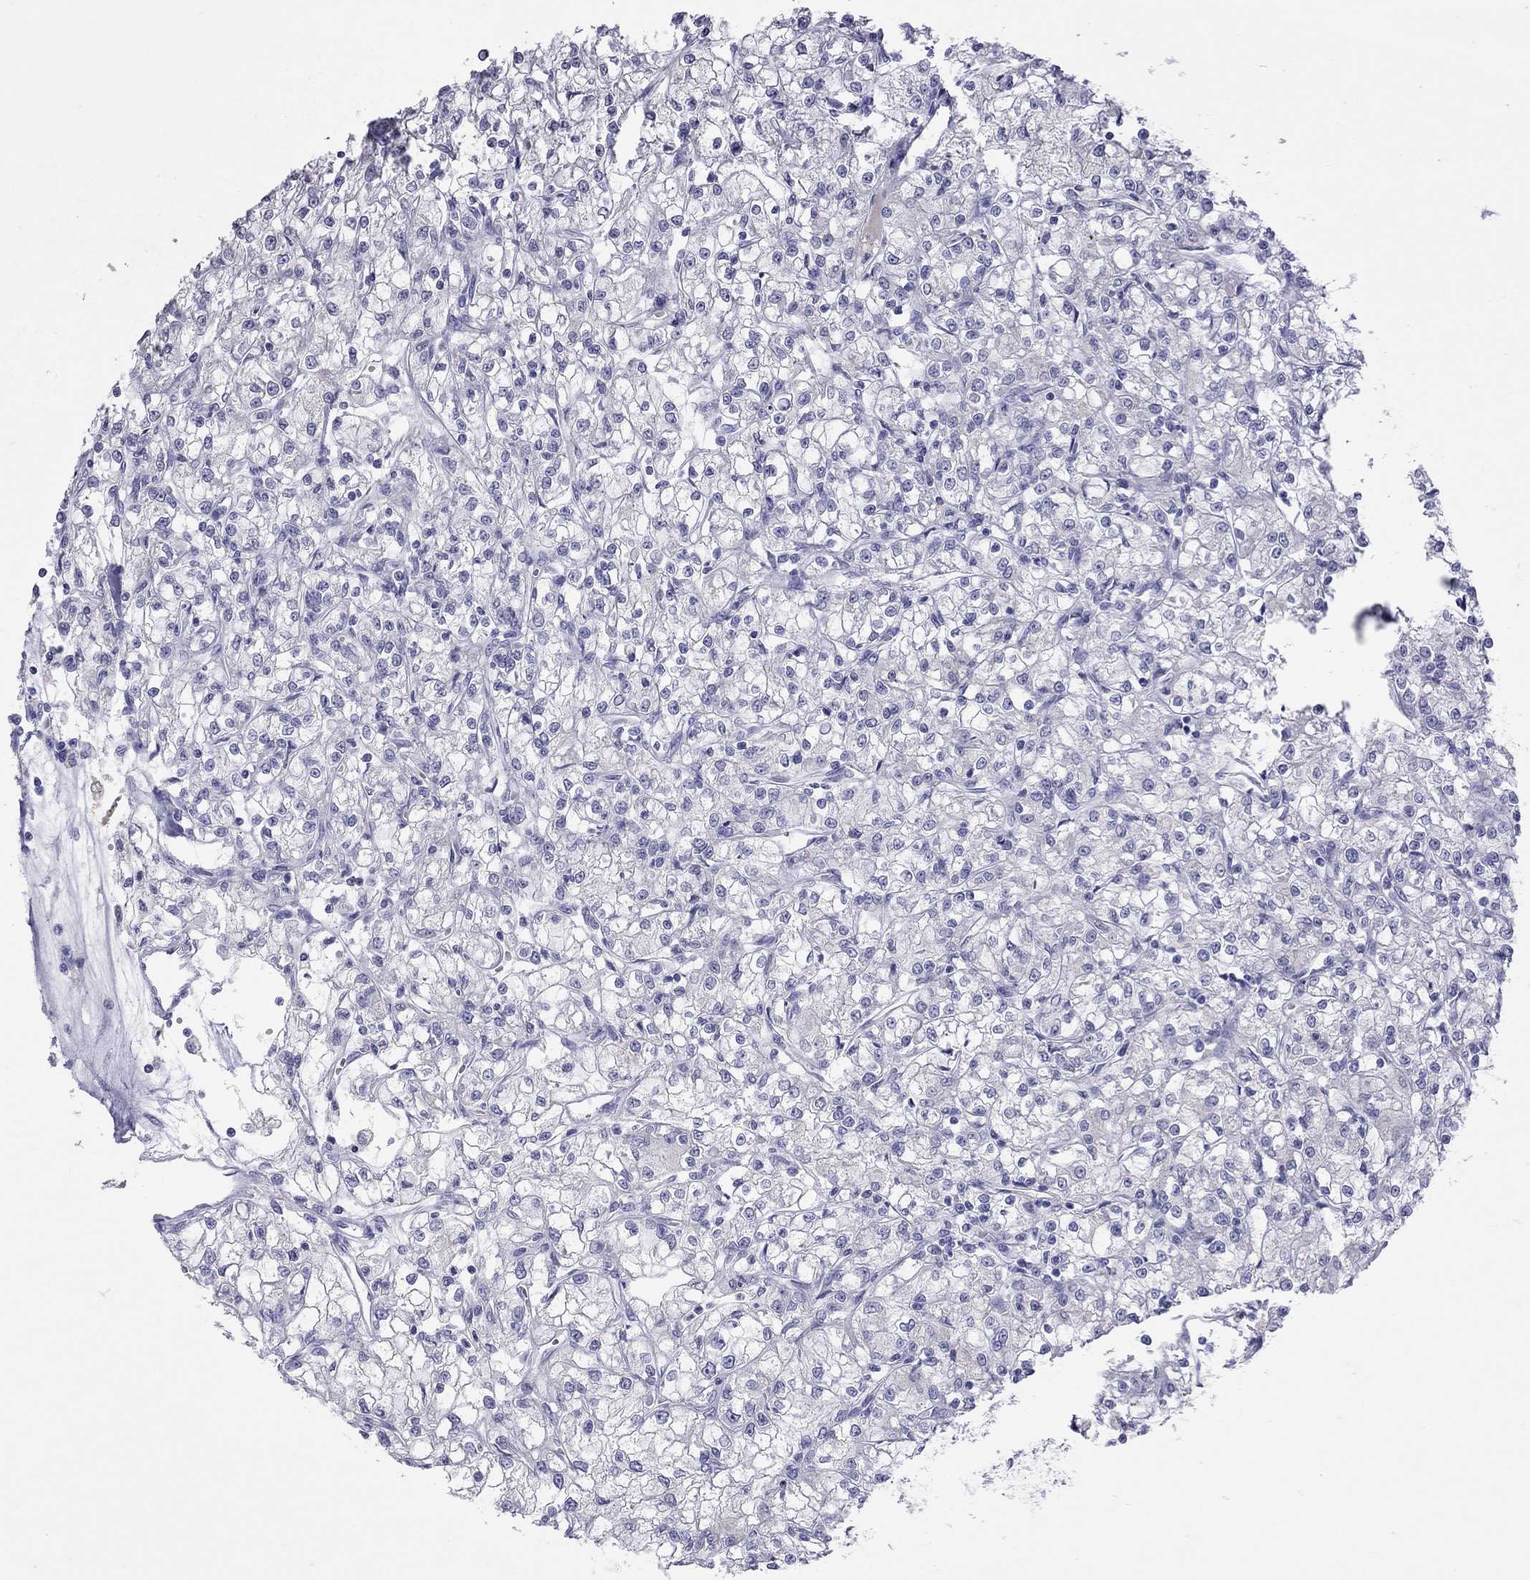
{"staining": {"intensity": "negative", "quantity": "none", "location": "none"}, "tissue": "renal cancer", "cell_type": "Tumor cells", "image_type": "cancer", "snomed": [{"axis": "morphology", "description": "Adenocarcinoma, NOS"}, {"axis": "topography", "description": "Kidney"}], "caption": "Immunohistochemical staining of human renal cancer (adenocarcinoma) demonstrates no significant staining in tumor cells. (DAB immunohistochemistry with hematoxylin counter stain).", "gene": "MUC16", "patient": {"sex": "female", "age": 59}}